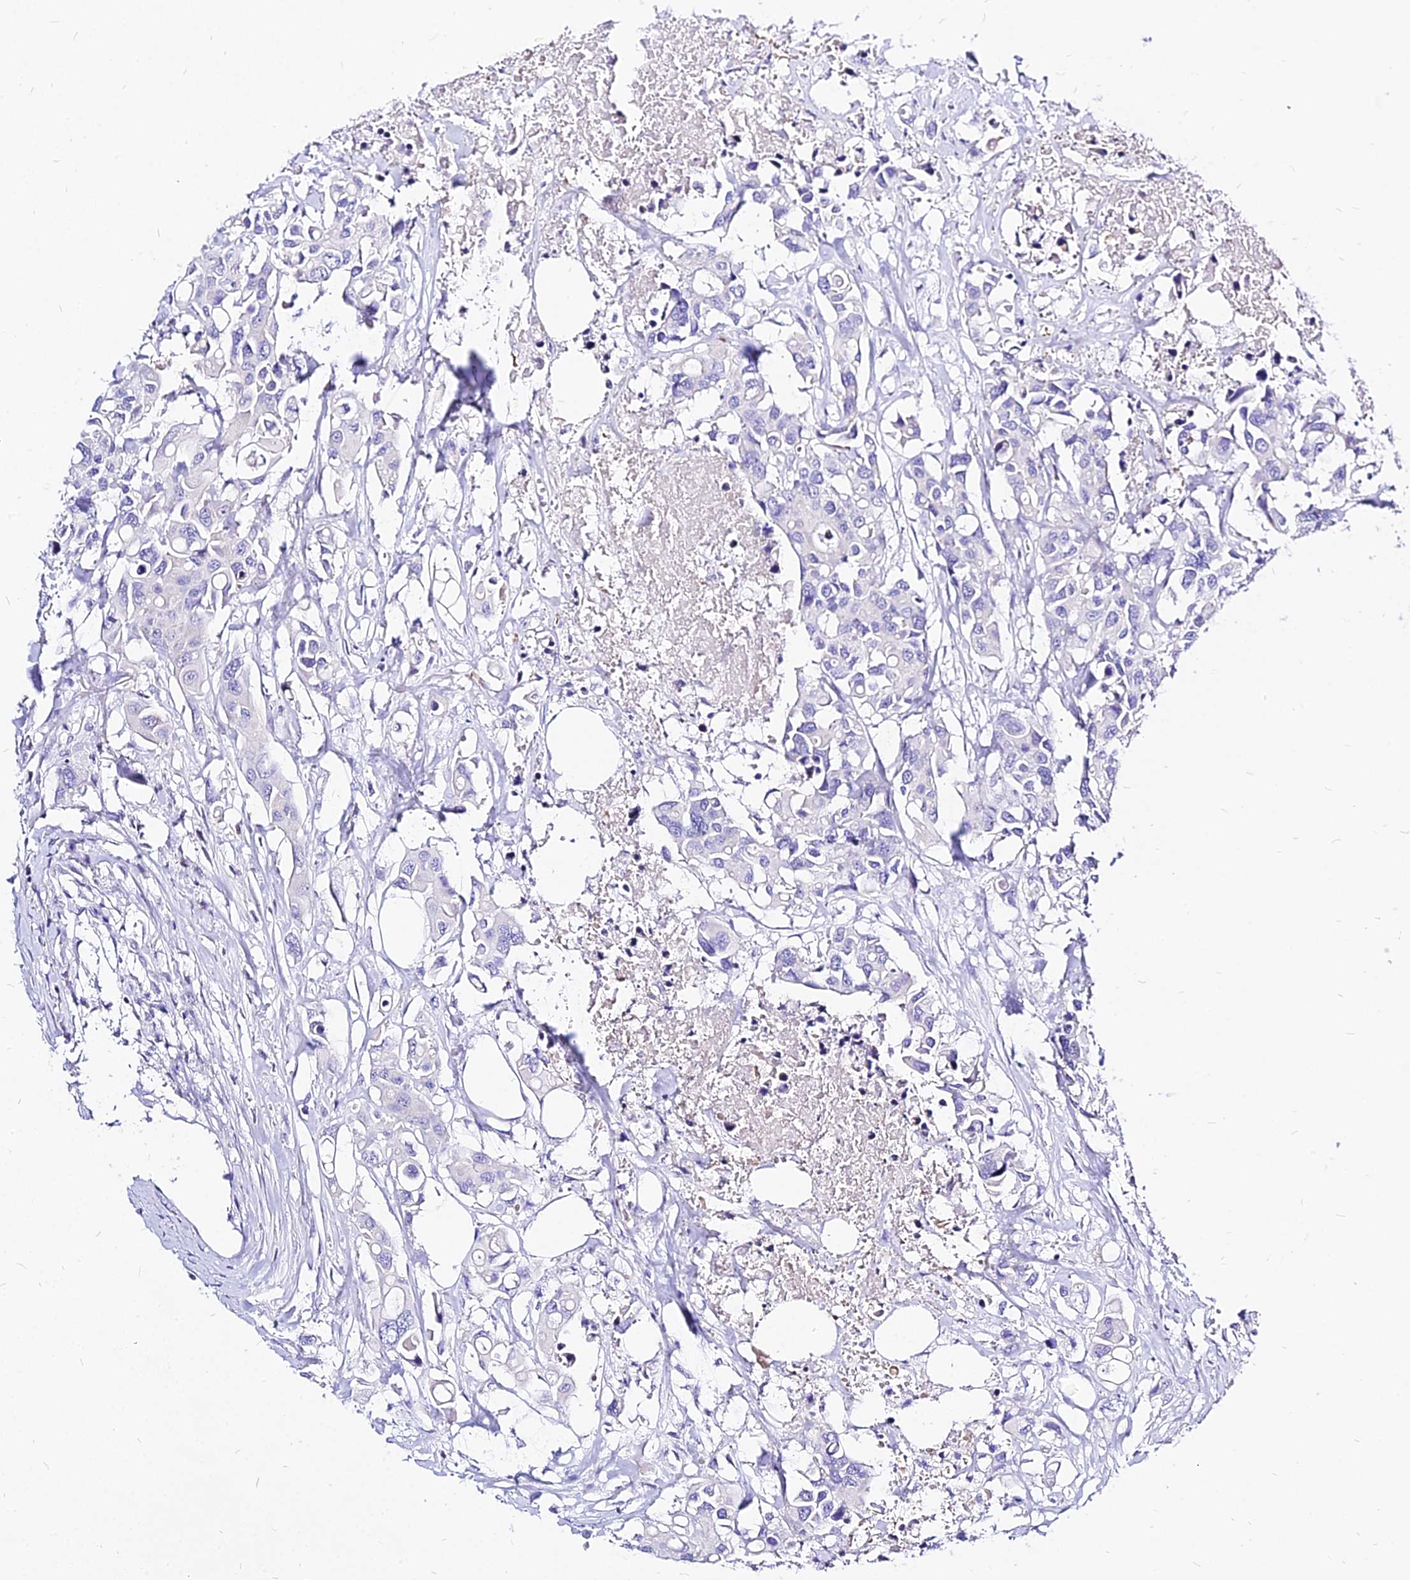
{"staining": {"intensity": "negative", "quantity": "none", "location": "none"}, "tissue": "colorectal cancer", "cell_type": "Tumor cells", "image_type": "cancer", "snomed": [{"axis": "morphology", "description": "Adenocarcinoma, NOS"}, {"axis": "topography", "description": "Colon"}], "caption": "Histopathology image shows no protein positivity in tumor cells of adenocarcinoma (colorectal) tissue. (DAB immunohistochemistry (IHC), high magnification).", "gene": "CARD18", "patient": {"sex": "male", "age": 77}}